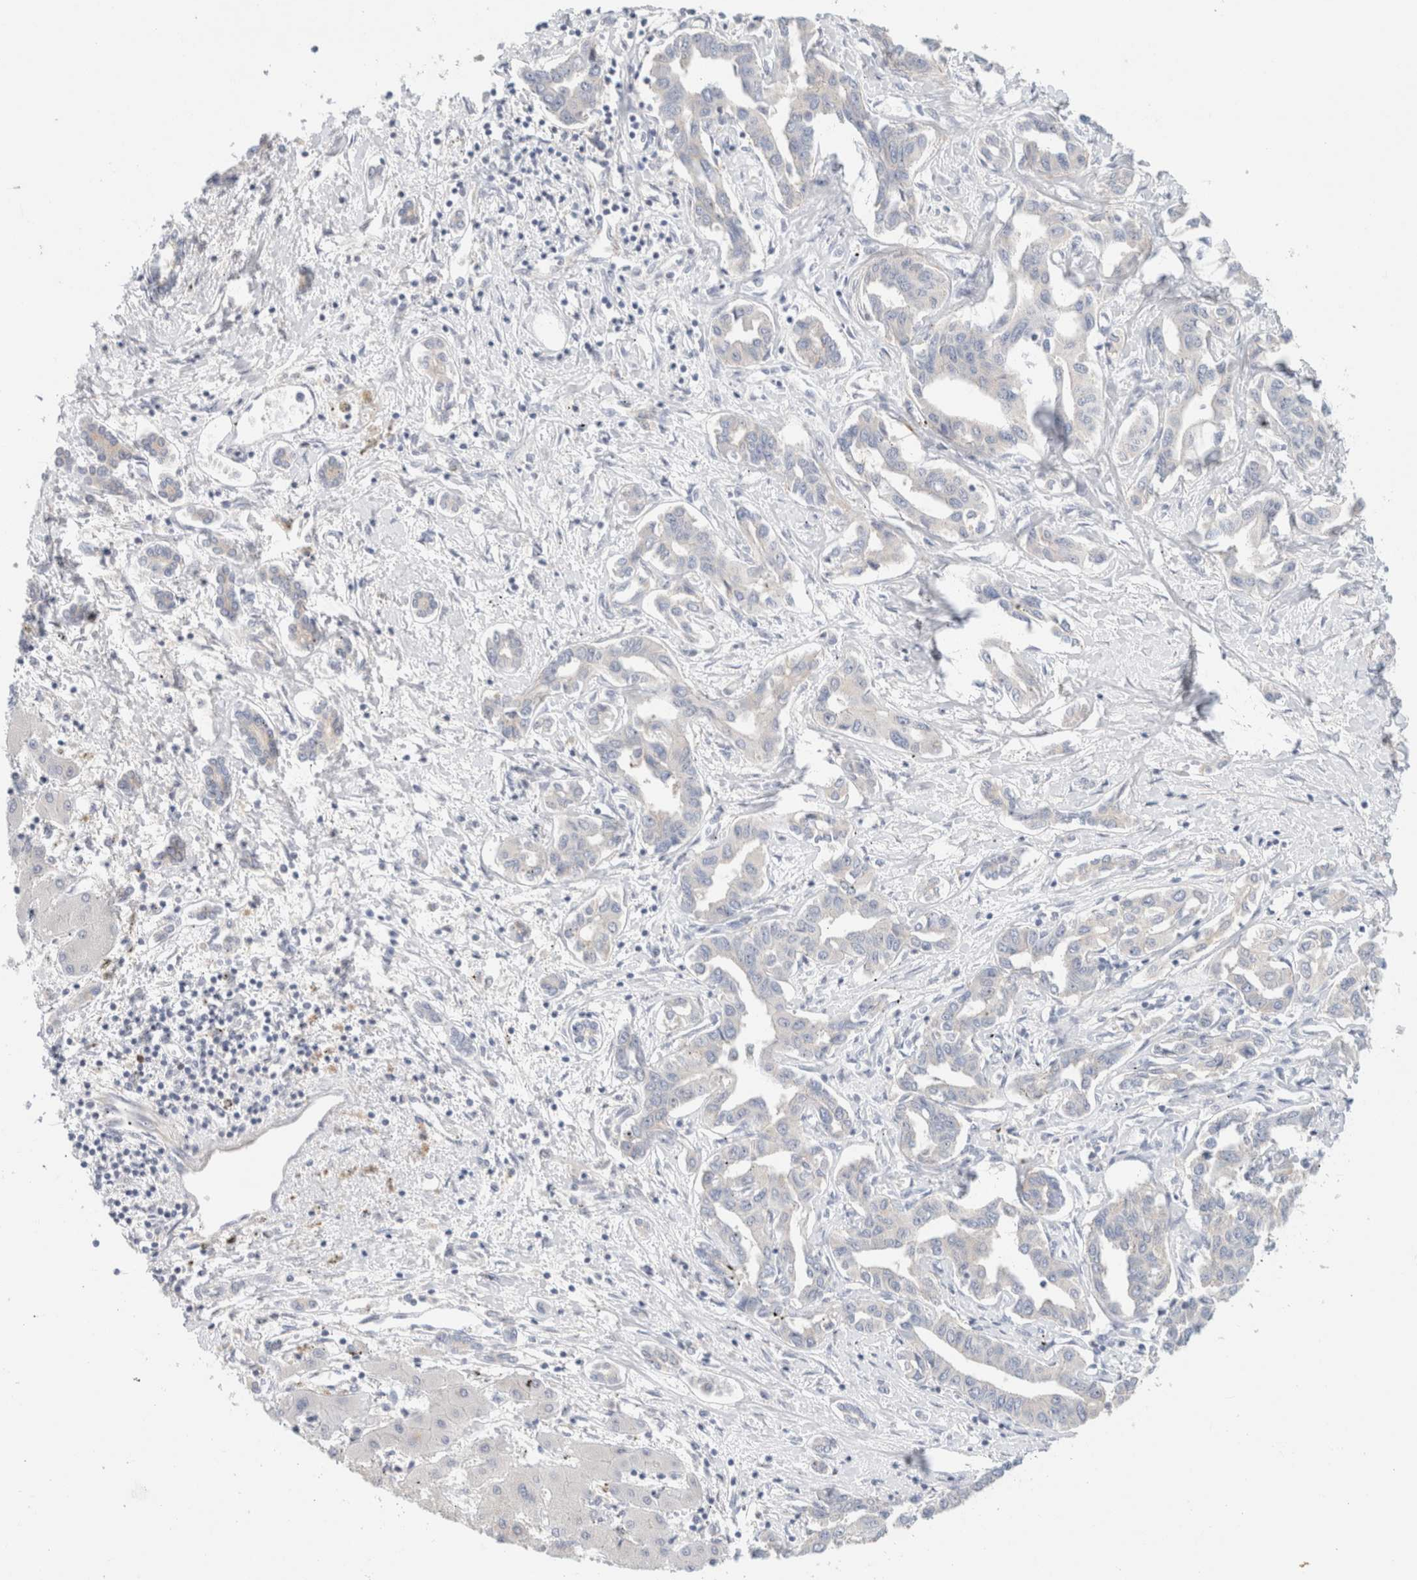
{"staining": {"intensity": "negative", "quantity": "none", "location": "none"}, "tissue": "liver cancer", "cell_type": "Tumor cells", "image_type": "cancer", "snomed": [{"axis": "morphology", "description": "Cholangiocarcinoma"}, {"axis": "topography", "description": "Liver"}], "caption": "Immunohistochemistry micrograph of neoplastic tissue: cholangiocarcinoma (liver) stained with DAB (3,3'-diaminobenzidine) demonstrates no significant protein positivity in tumor cells.", "gene": "SDR16C5", "patient": {"sex": "male", "age": 59}}